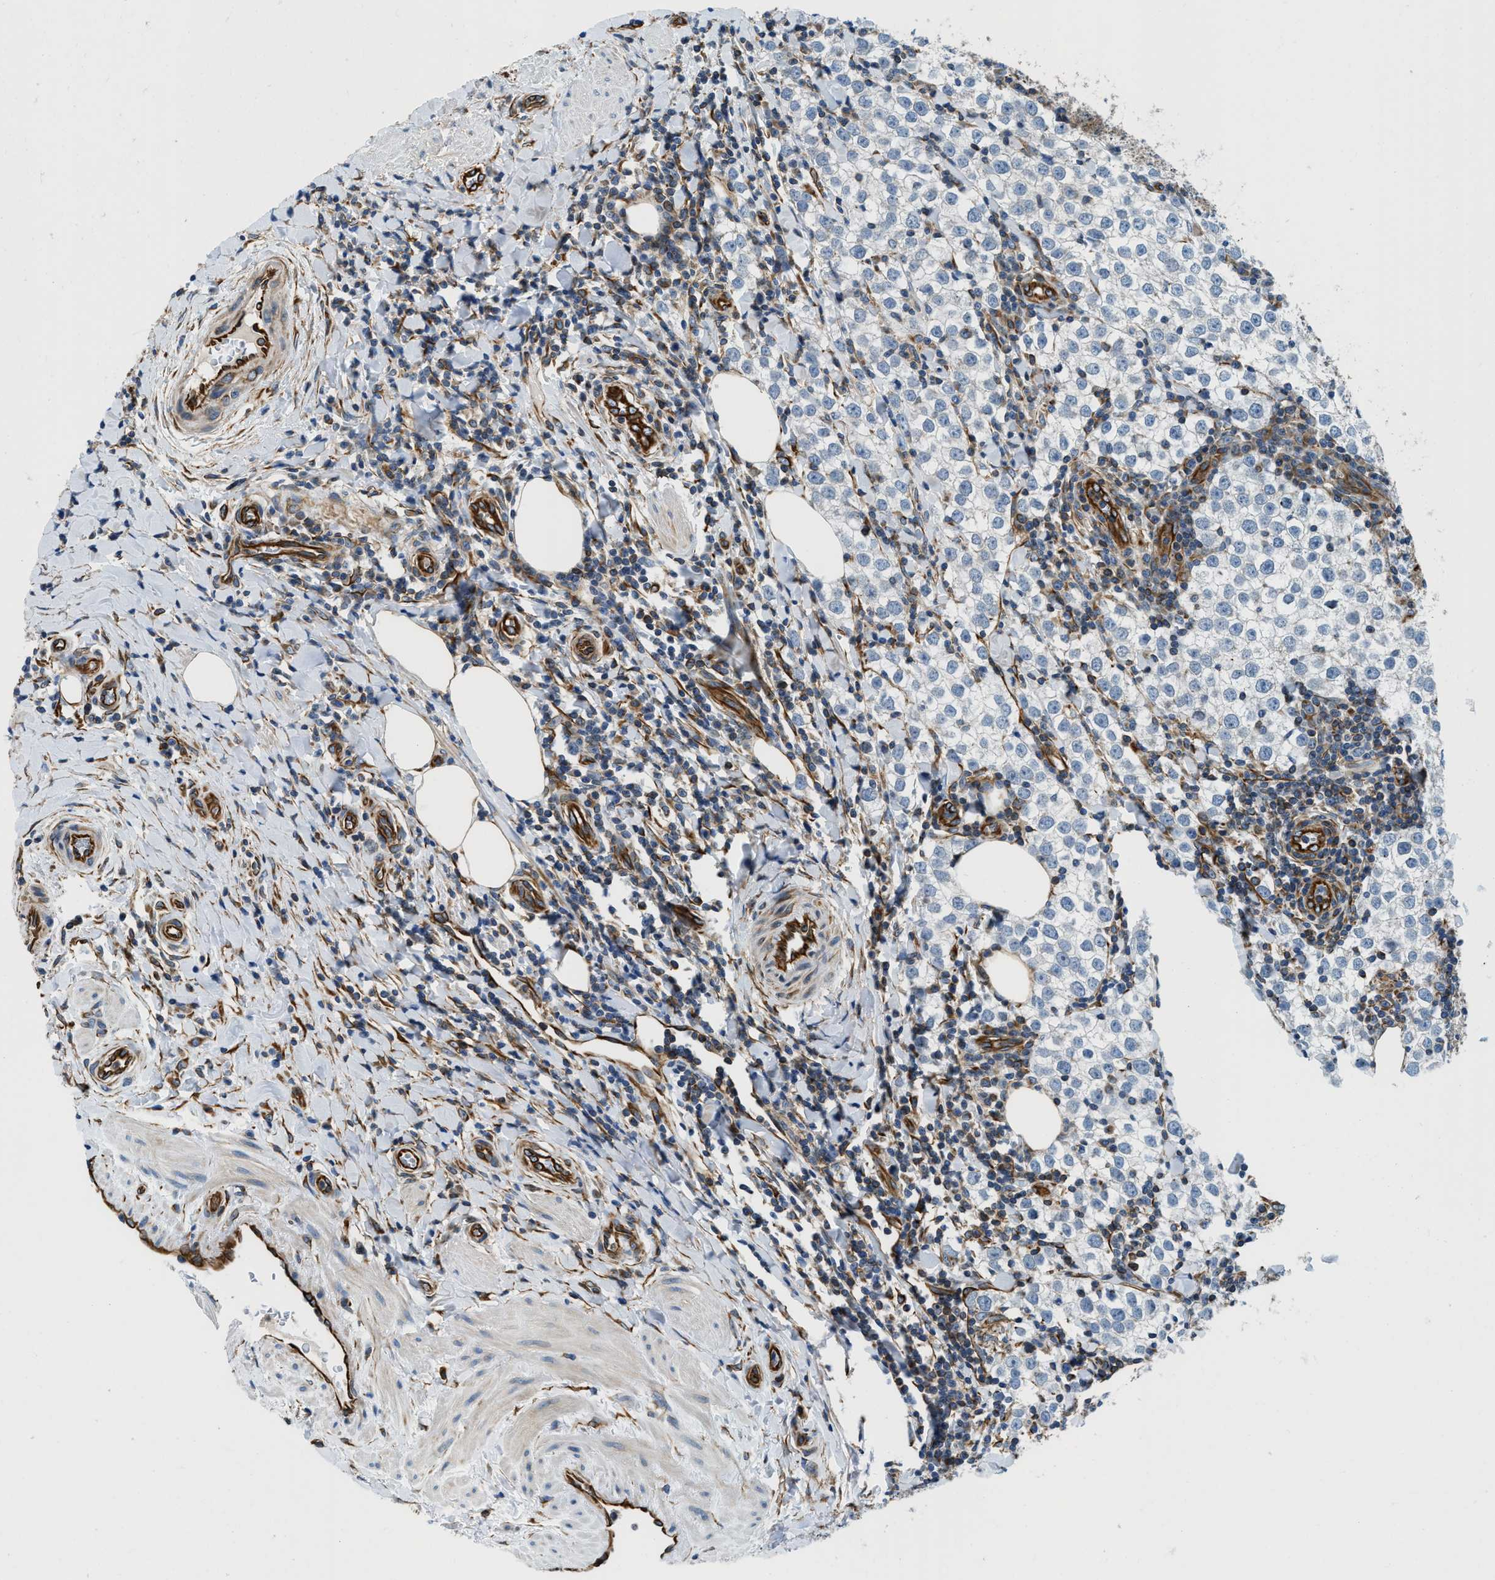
{"staining": {"intensity": "negative", "quantity": "none", "location": "none"}, "tissue": "testis cancer", "cell_type": "Tumor cells", "image_type": "cancer", "snomed": [{"axis": "morphology", "description": "Seminoma, NOS"}, {"axis": "morphology", "description": "Carcinoma, Embryonal, NOS"}, {"axis": "topography", "description": "Testis"}], "caption": "This histopathology image is of testis cancer (embryonal carcinoma) stained with IHC to label a protein in brown with the nuclei are counter-stained blue. There is no staining in tumor cells.", "gene": "HSD17B12", "patient": {"sex": "male", "age": 36}}